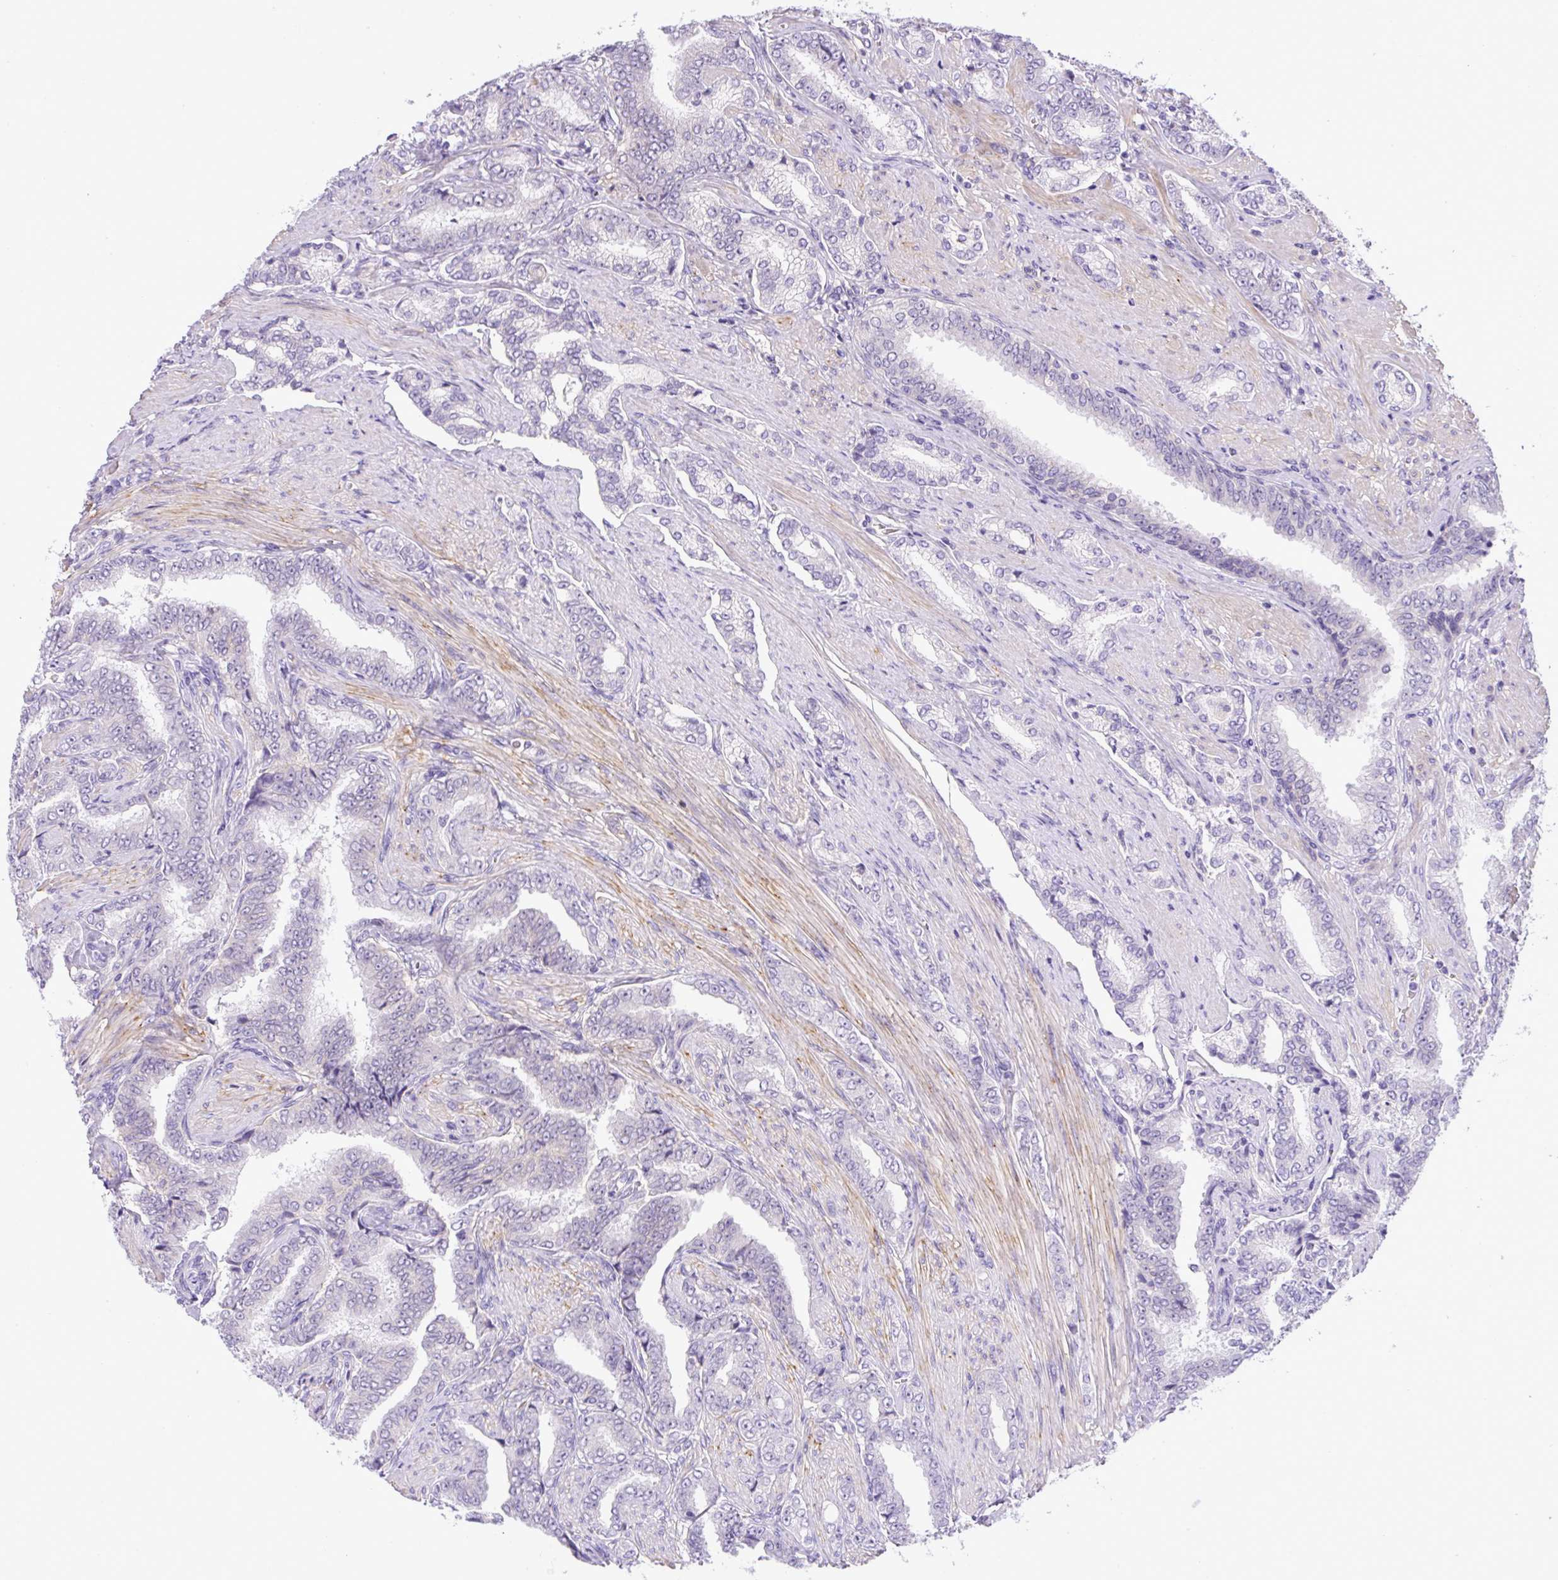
{"staining": {"intensity": "negative", "quantity": "none", "location": "none"}, "tissue": "prostate cancer", "cell_type": "Tumor cells", "image_type": "cancer", "snomed": [{"axis": "morphology", "description": "Adenocarcinoma, High grade"}, {"axis": "topography", "description": "Prostate"}], "caption": "Immunohistochemistry histopathology image of human prostate cancer (high-grade adenocarcinoma) stained for a protein (brown), which demonstrates no positivity in tumor cells.", "gene": "NPTN", "patient": {"sex": "male", "age": 72}}